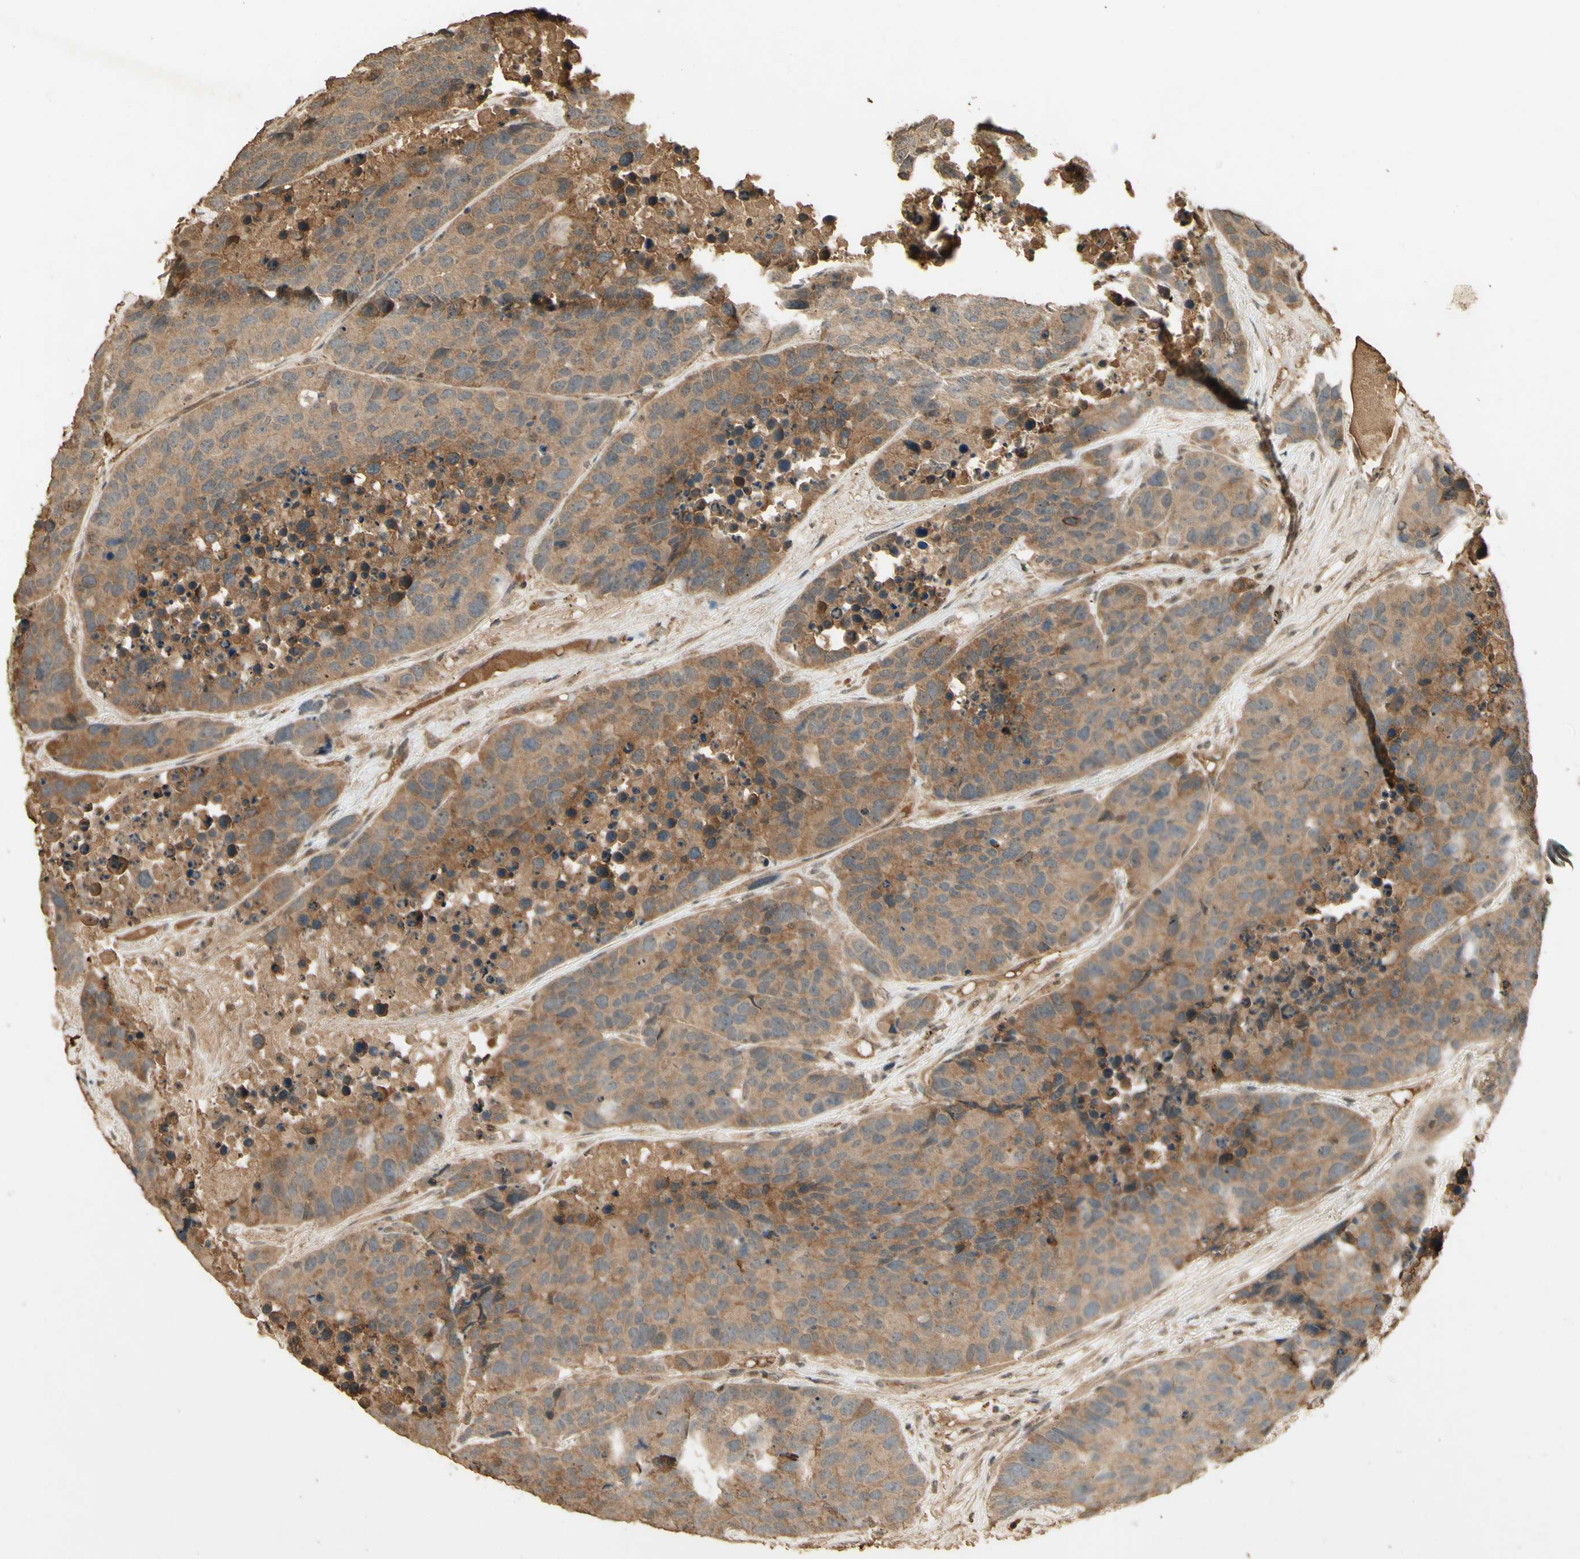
{"staining": {"intensity": "moderate", "quantity": ">75%", "location": "cytoplasmic/membranous"}, "tissue": "carcinoid", "cell_type": "Tumor cells", "image_type": "cancer", "snomed": [{"axis": "morphology", "description": "Carcinoid, malignant, NOS"}, {"axis": "topography", "description": "Lung"}], "caption": "There is medium levels of moderate cytoplasmic/membranous positivity in tumor cells of carcinoid, as demonstrated by immunohistochemical staining (brown color).", "gene": "SMAD9", "patient": {"sex": "male", "age": 60}}